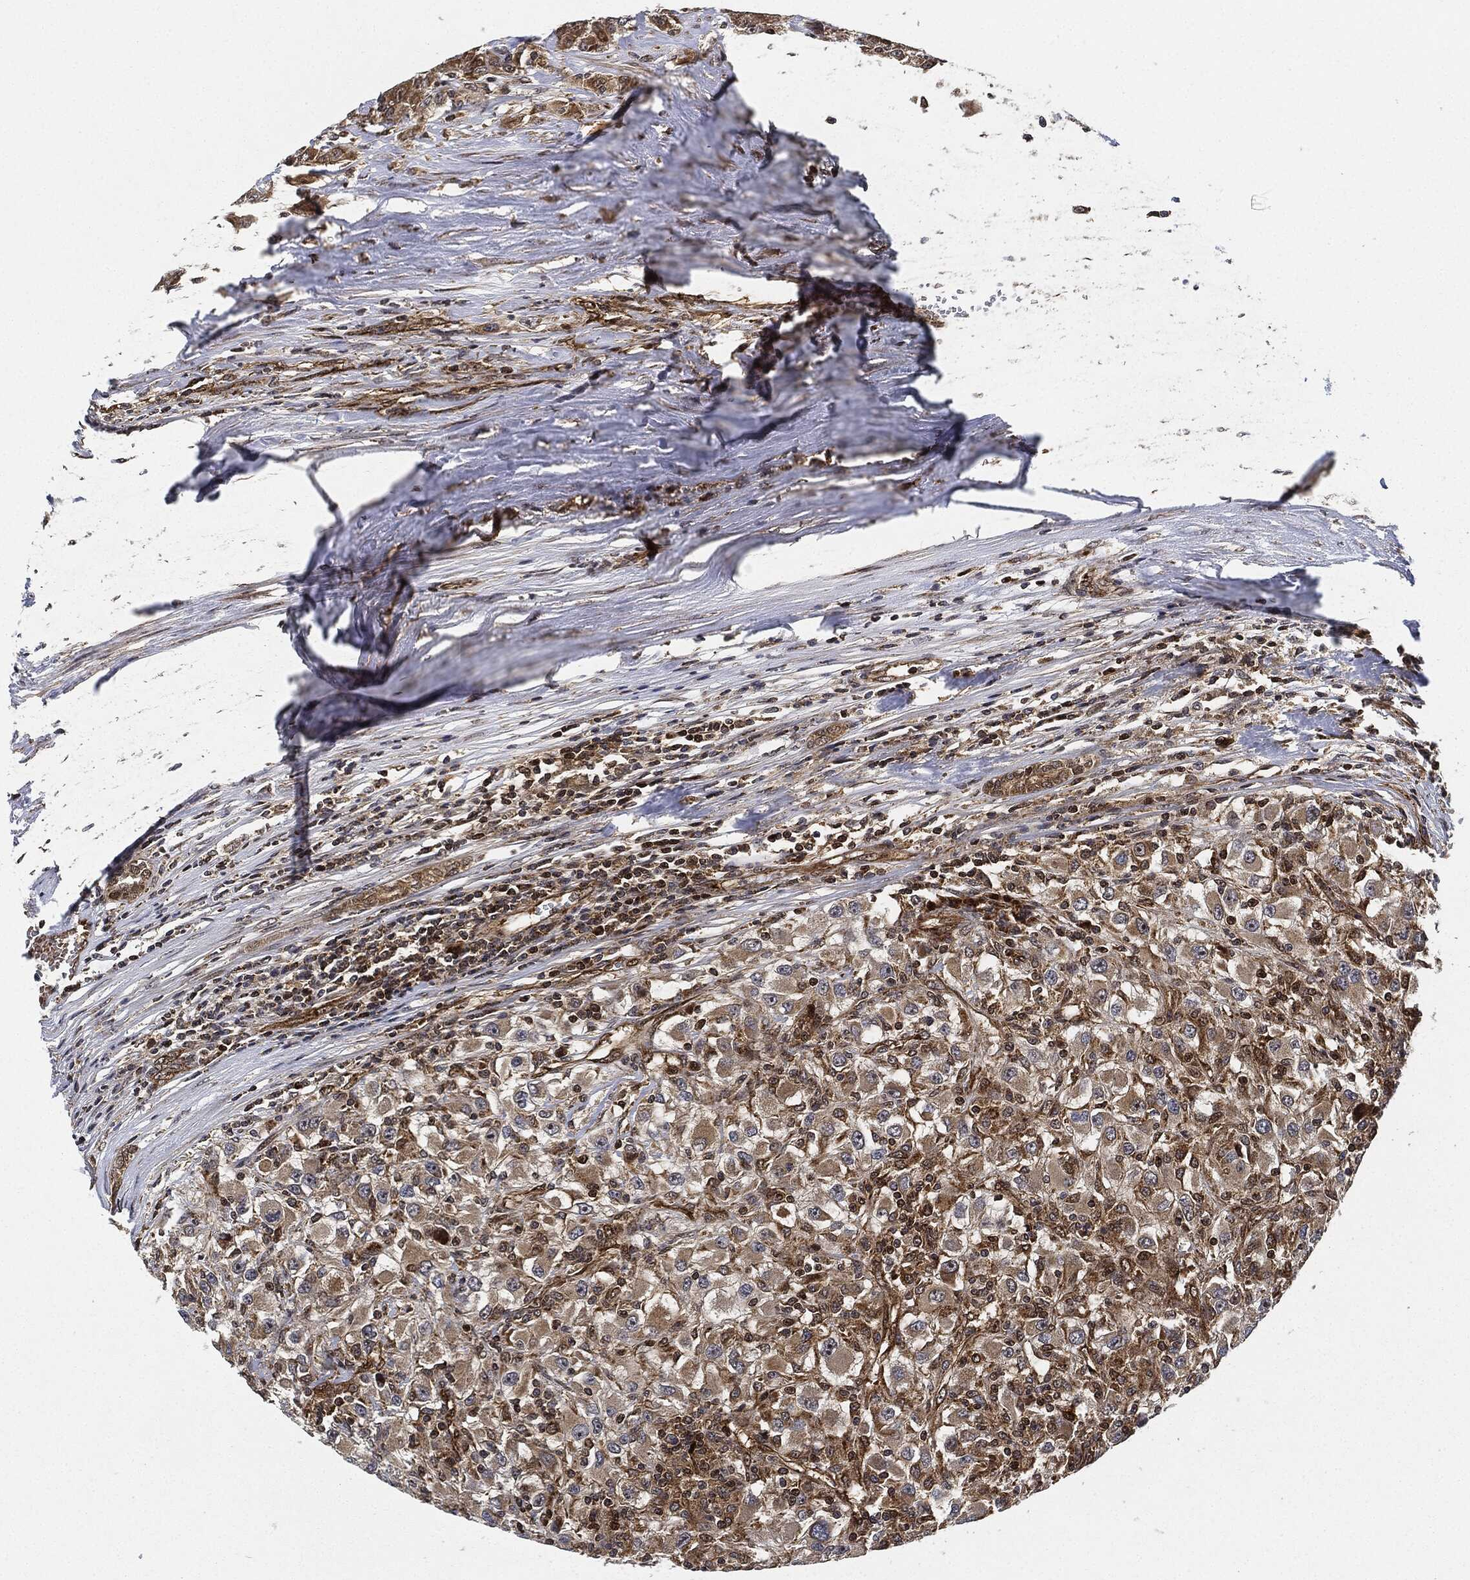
{"staining": {"intensity": "moderate", "quantity": "25%-75%", "location": "cytoplasmic/membranous"}, "tissue": "renal cancer", "cell_type": "Tumor cells", "image_type": "cancer", "snomed": [{"axis": "morphology", "description": "Adenocarcinoma, NOS"}, {"axis": "topography", "description": "Kidney"}], "caption": "A brown stain highlights moderate cytoplasmic/membranous positivity of a protein in human renal cancer tumor cells.", "gene": "RNASEL", "patient": {"sex": "female", "age": 67}}